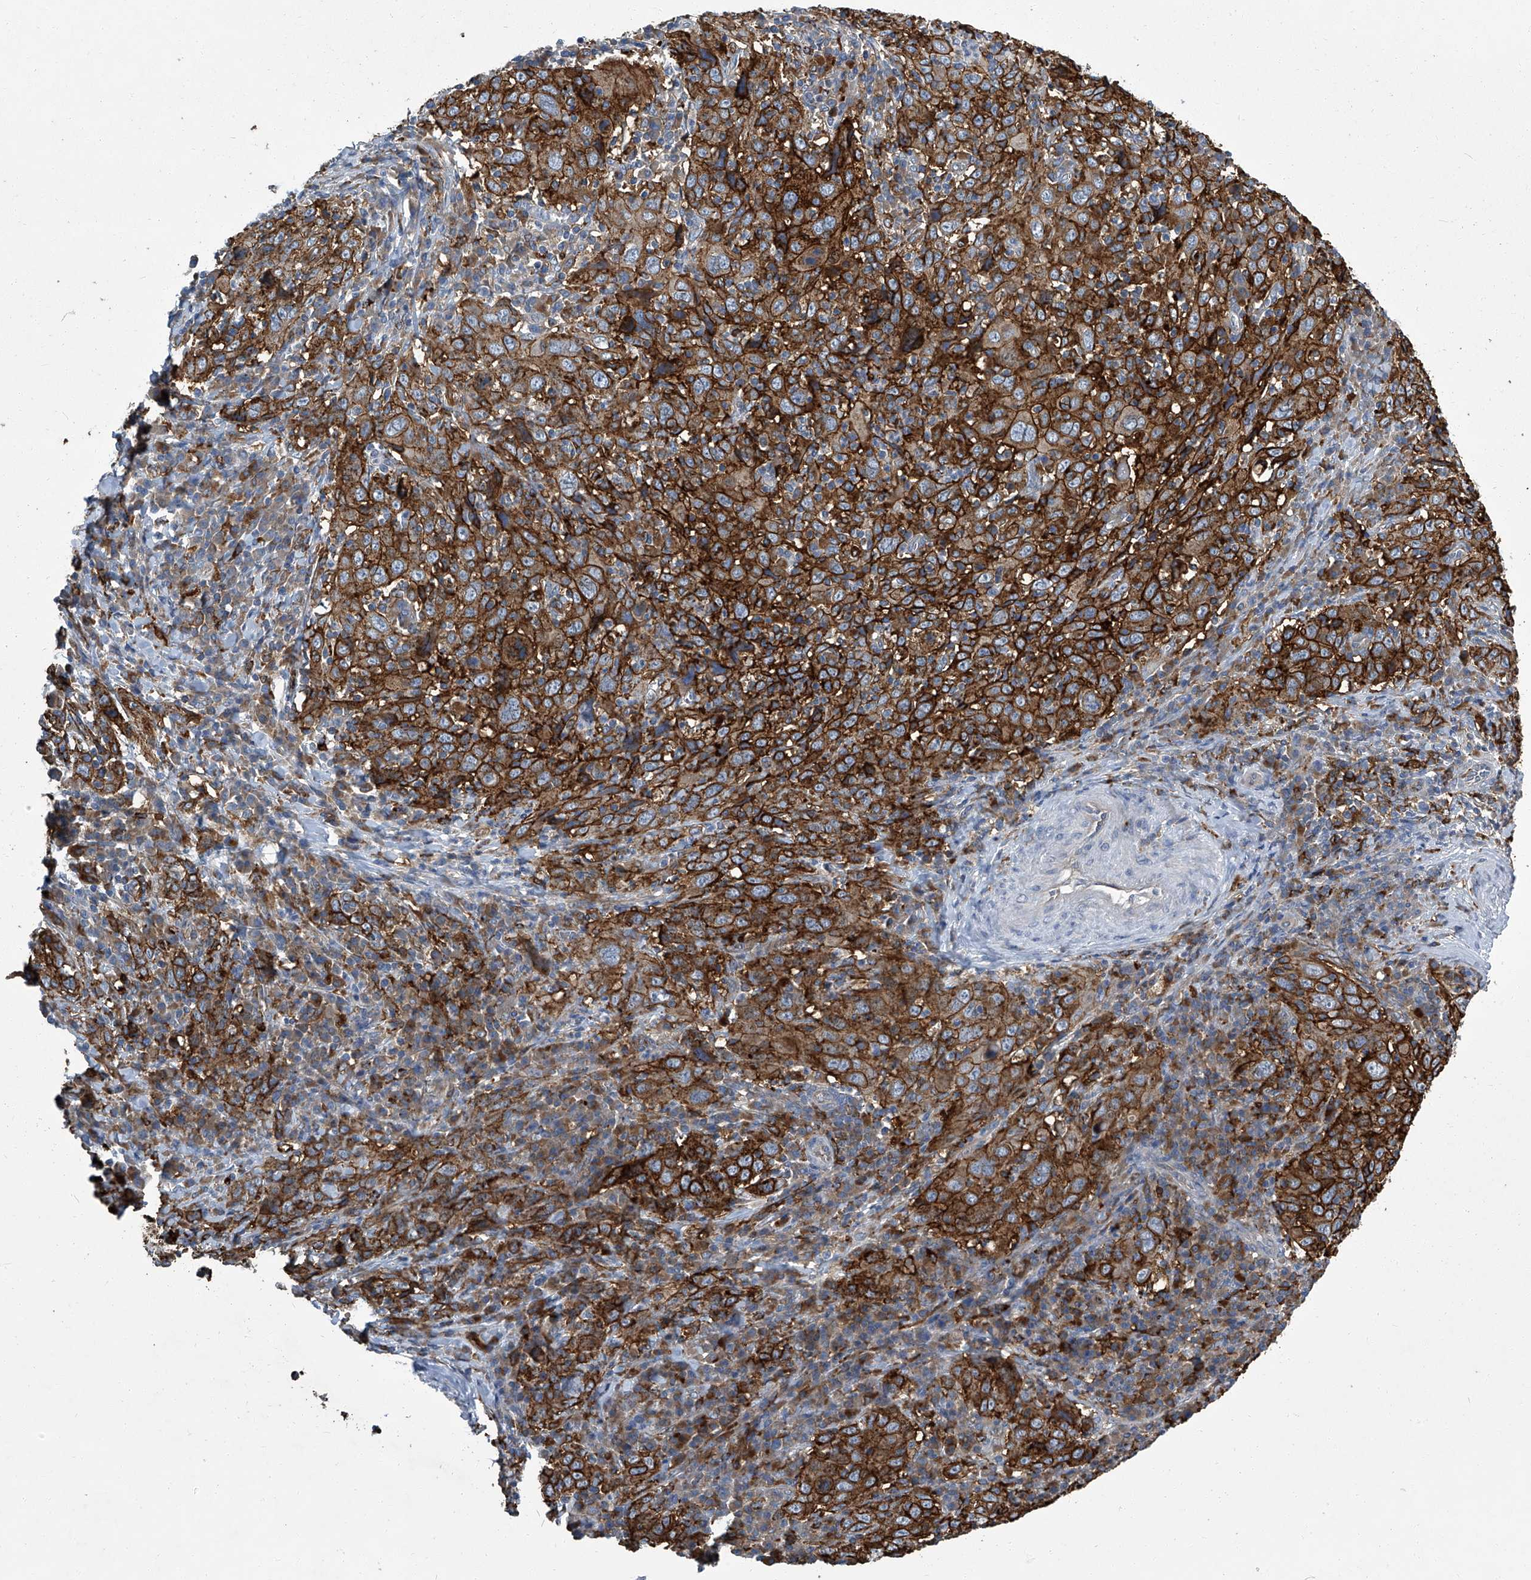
{"staining": {"intensity": "strong", "quantity": ">75%", "location": "cytoplasmic/membranous"}, "tissue": "cervical cancer", "cell_type": "Tumor cells", "image_type": "cancer", "snomed": [{"axis": "morphology", "description": "Squamous cell carcinoma, NOS"}, {"axis": "topography", "description": "Cervix"}], "caption": "This is an image of immunohistochemistry (IHC) staining of cervical cancer (squamous cell carcinoma), which shows strong positivity in the cytoplasmic/membranous of tumor cells.", "gene": "FAM167A", "patient": {"sex": "female", "age": 46}}